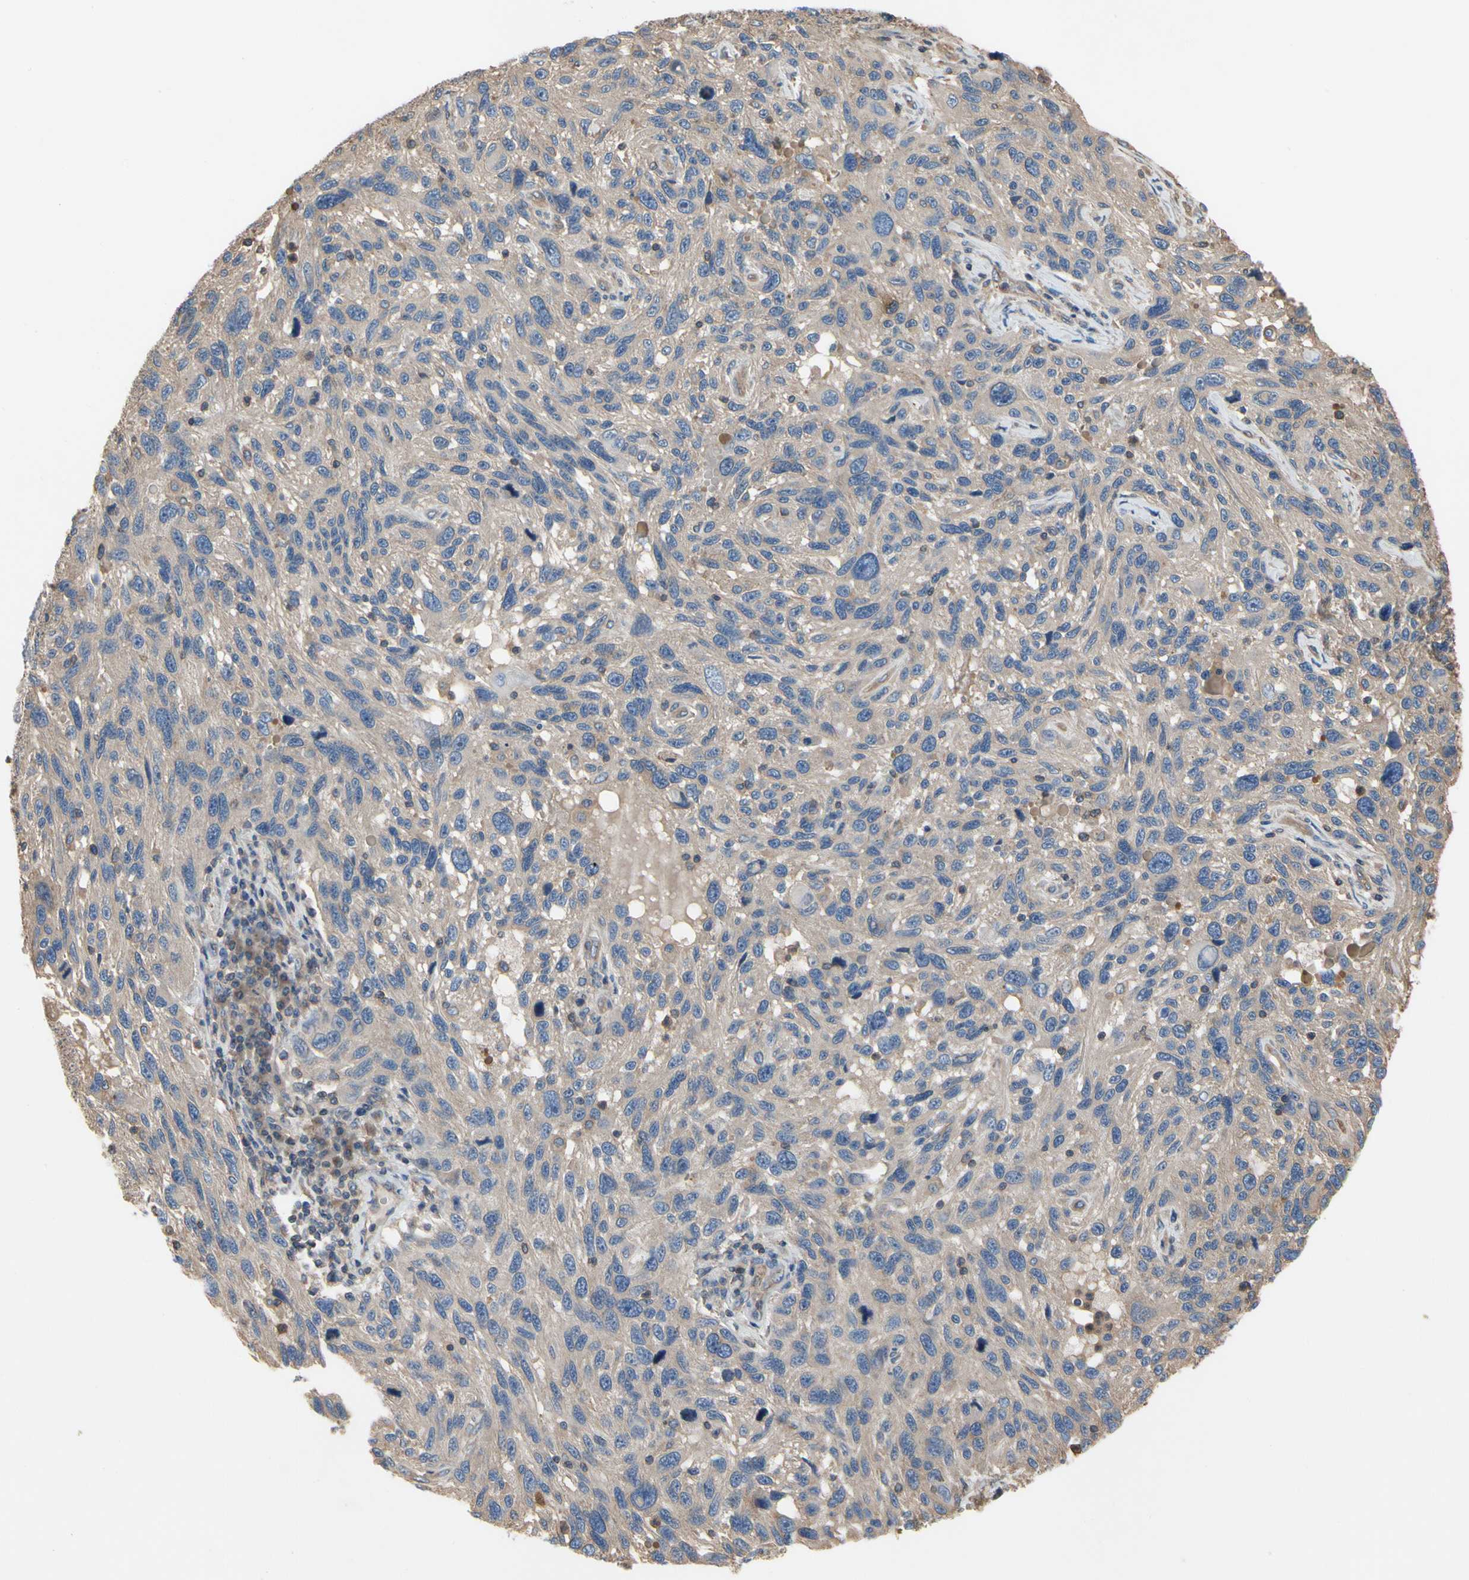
{"staining": {"intensity": "weak", "quantity": ">75%", "location": "cytoplasmic/membranous"}, "tissue": "melanoma", "cell_type": "Tumor cells", "image_type": "cancer", "snomed": [{"axis": "morphology", "description": "Malignant melanoma, NOS"}, {"axis": "topography", "description": "Skin"}], "caption": "High-magnification brightfield microscopy of melanoma stained with DAB (3,3'-diaminobenzidine) (brown) and counterstained with hematoxylin (blue). tumor cells exhibit weak cytoplasmic/membranous staining is appreciated in about>75% of cells.", "gene": "PDZK1", "patient": {"sex": "male", "age": 53}}